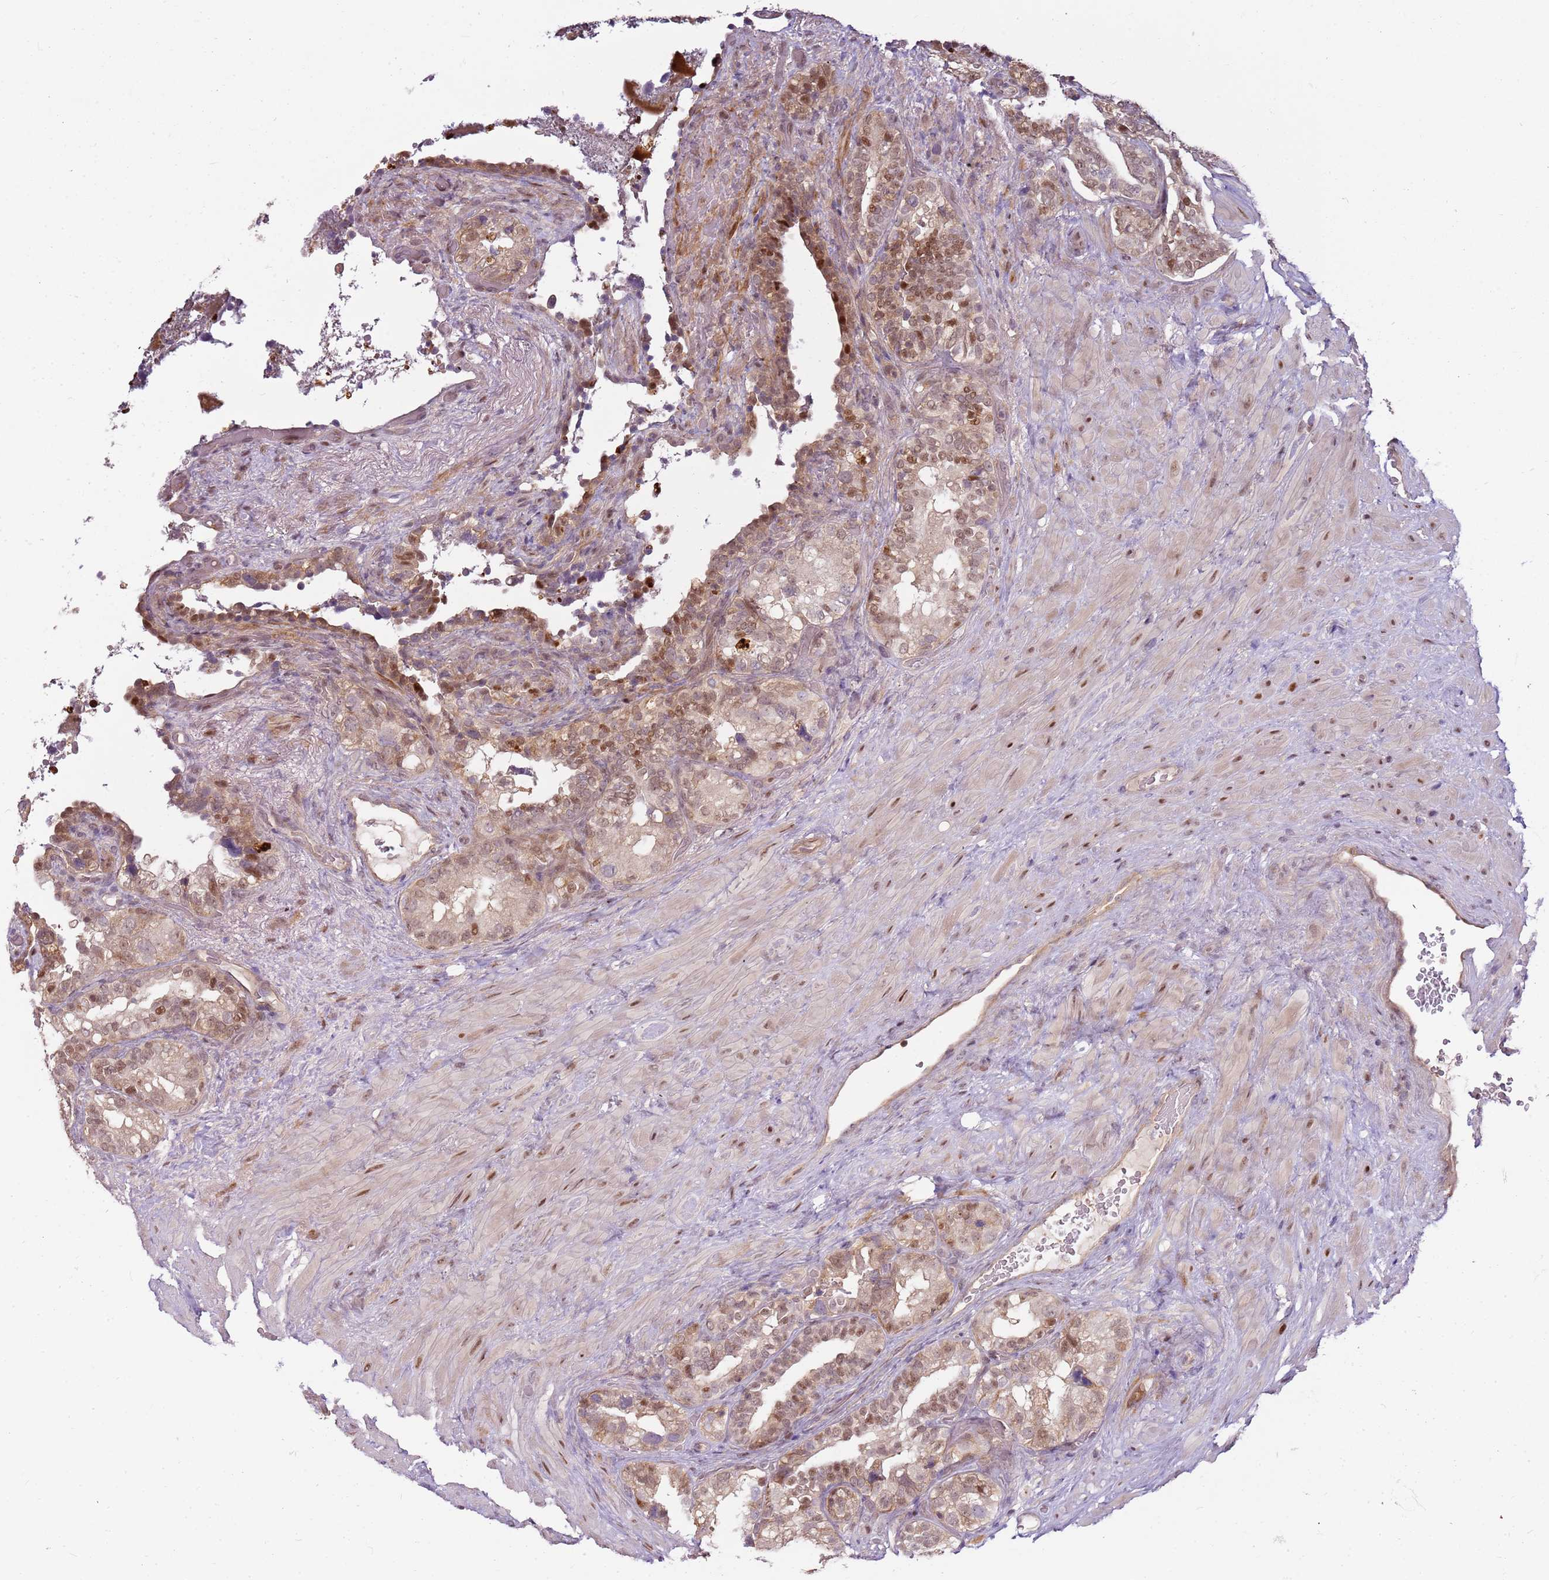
{"staining": {"intensity": "moderate", "quantity": "25%-75%", "location": "nuclear"}, "tissue": "seminal vesicle", "cell_type": "Glandular cells", "image_type": "normal", "snomed": [{"axis": "morphology", "description": "Normal tissue, NOS"}, {"axis": "topography", "description": "Seminal veicle"}, {"axis": "topography", "description": "Peripheral nerve tissue"}], "caption": "The immunohistochemical stain shows moderate nuclear expression in glandular cells of normal seminal vesicle.", "gene": "GSTO2", "patient": {"sex": "male", "age": 67}}